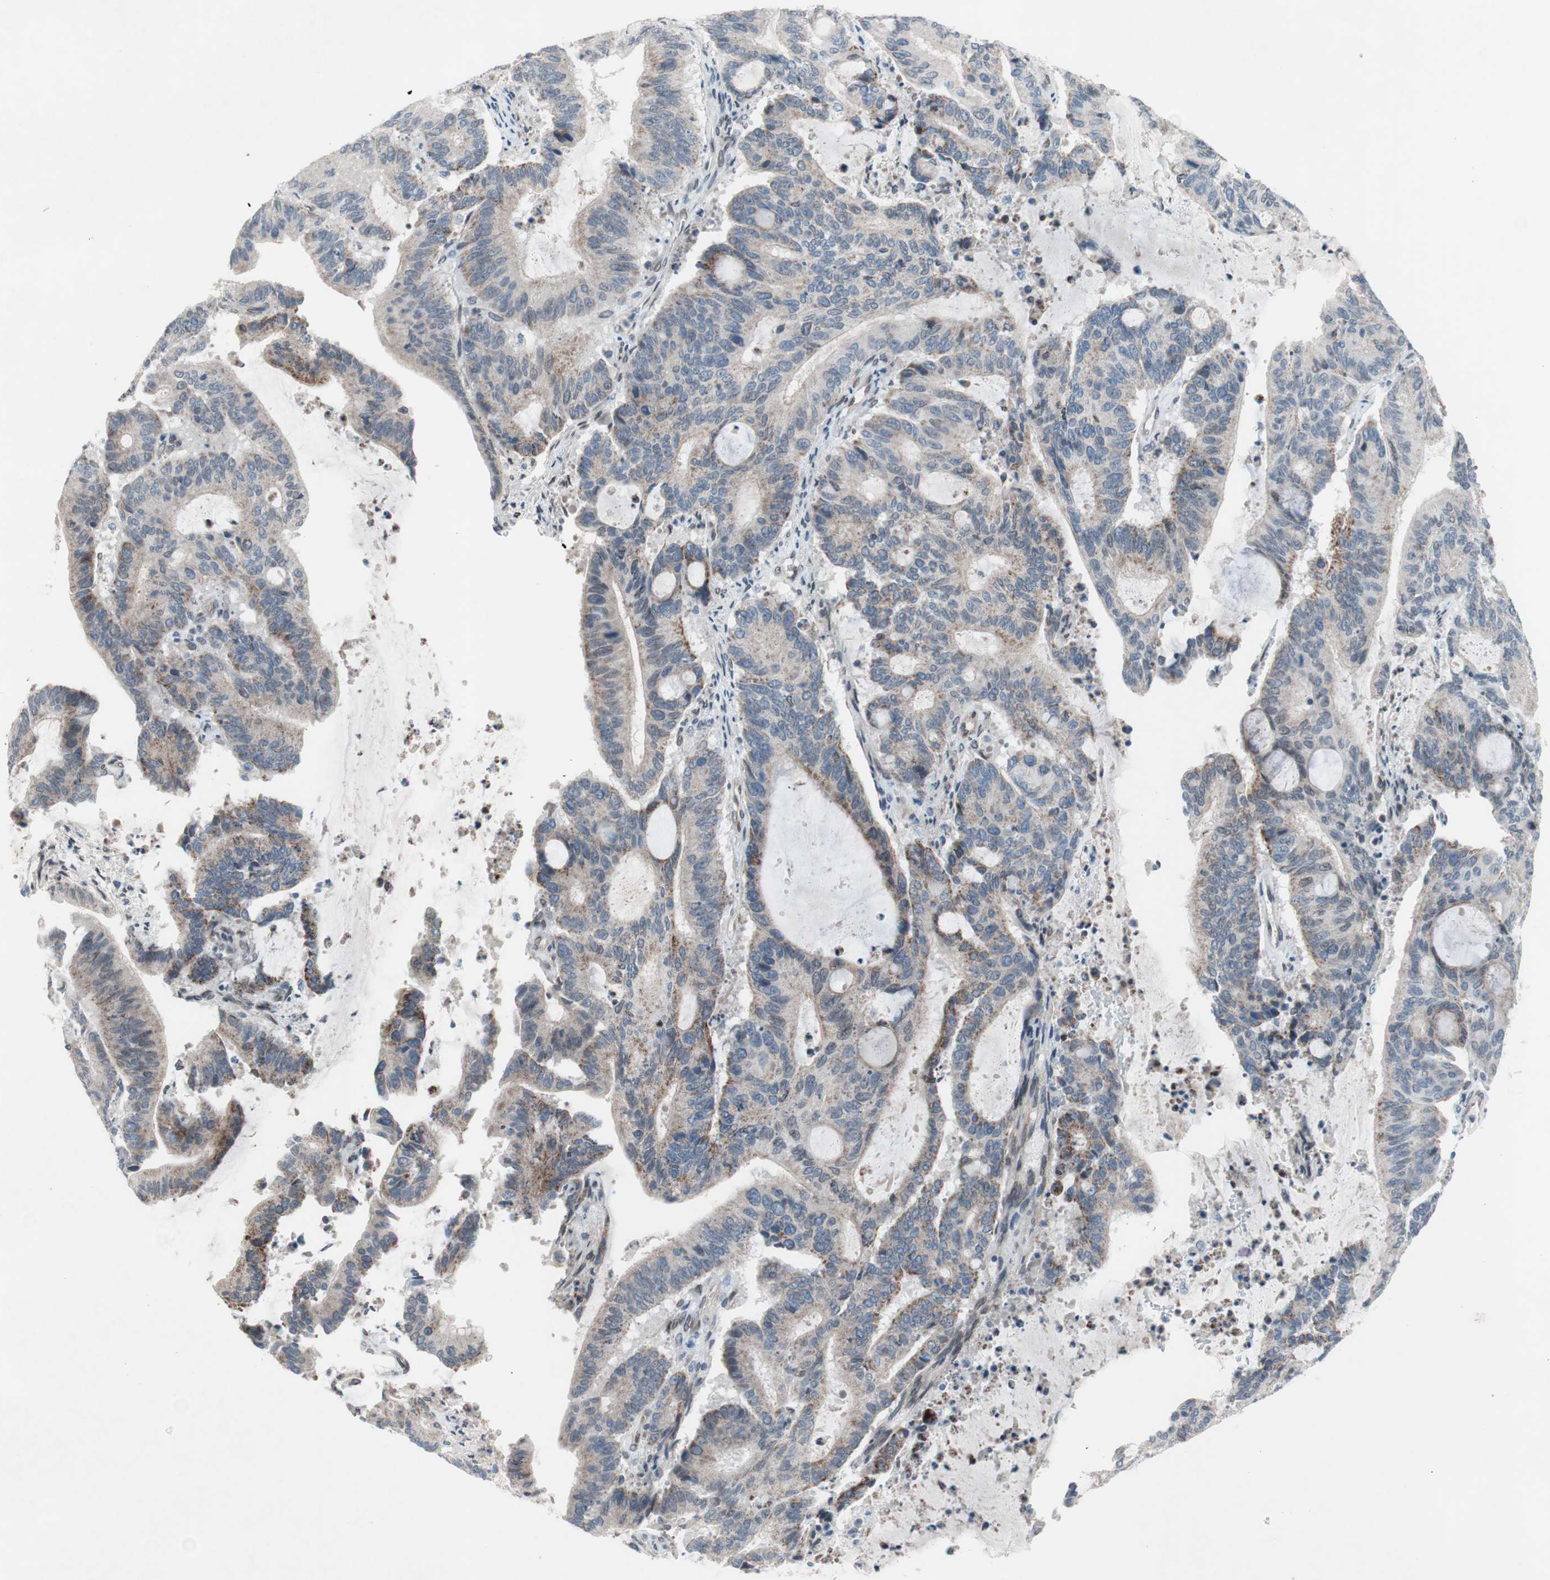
{"staining": {"intensity": "weak", "quantity": "25%-75%", "location": "cytoplasmic/membranous"}, "tissue": "liver cancer", "cell_type": "Tumor cells", "image_type": "cancer", "snomed": [{"axis": "morphology", "description": "Cholangiocarcinoma"}, {"axis": "topography", "description": "Liver"}], "caption": "Liver cholangiocarcinoma was stained to show a protein in brown. There is low levels of weak cytoplasmic/membranous staining in about 25%-75% of tumor cells.", "gene": "ARNT2", "patient": {"sex": "female", "age": 73}}